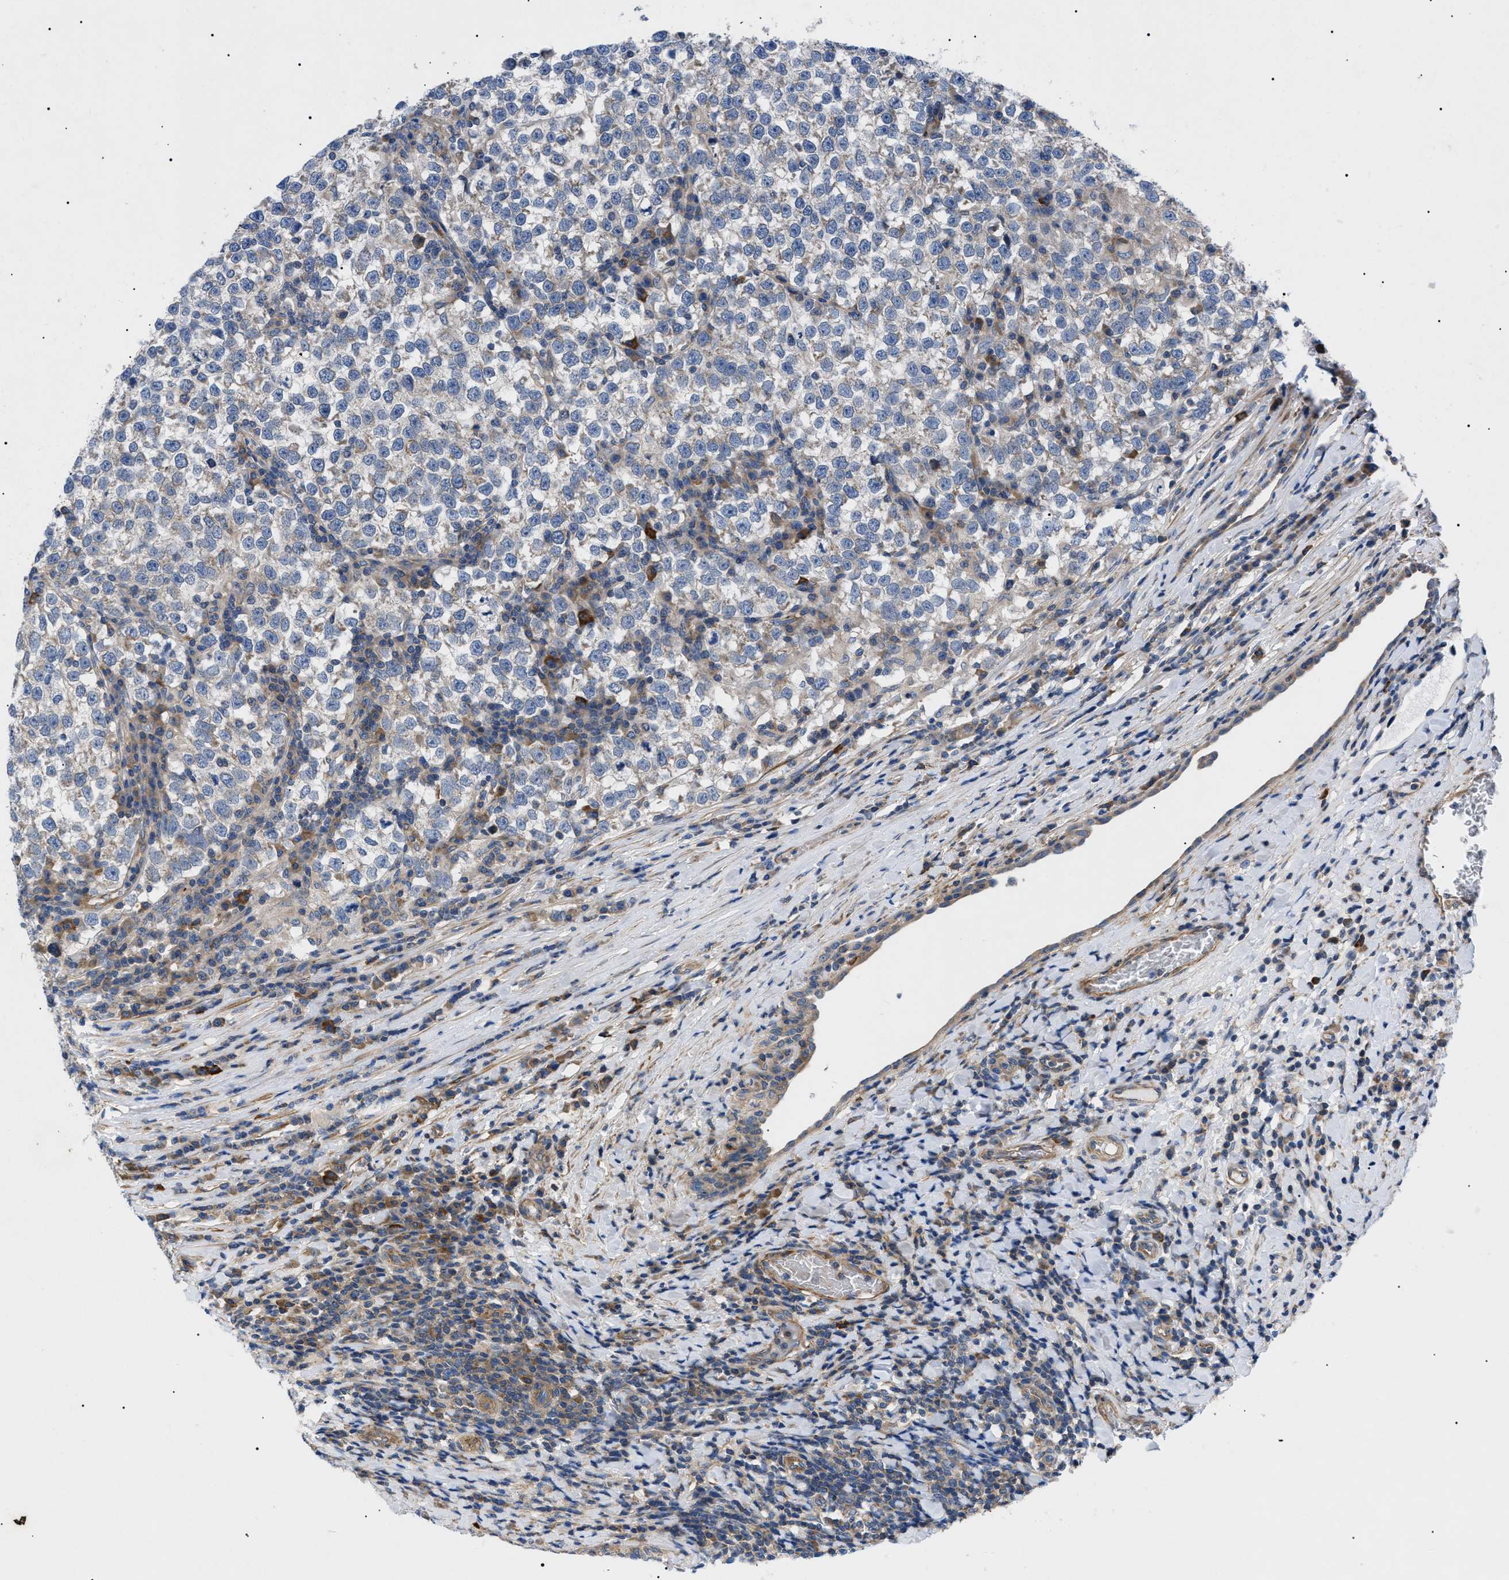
{"staining": {"intensity": "negative", "quantity": "none", "location": "none"}, "tissue": "testis cancer", "cell_type": "Tumor cells", "image_type": "cancer", "snomed": [{"axis": "morphology", "description": "Normal tissue, NOS"}, {"axis": "morphology", "description": "Seminoma, NOS"}, {"axis": "topography", "description": "Testis"}], "caption": "Human testis seminoma stained for a protein using IHC displays no staining in tumor cells.", "gene": "HSPB8", "patient": {"sex": "male", "age": 43}}